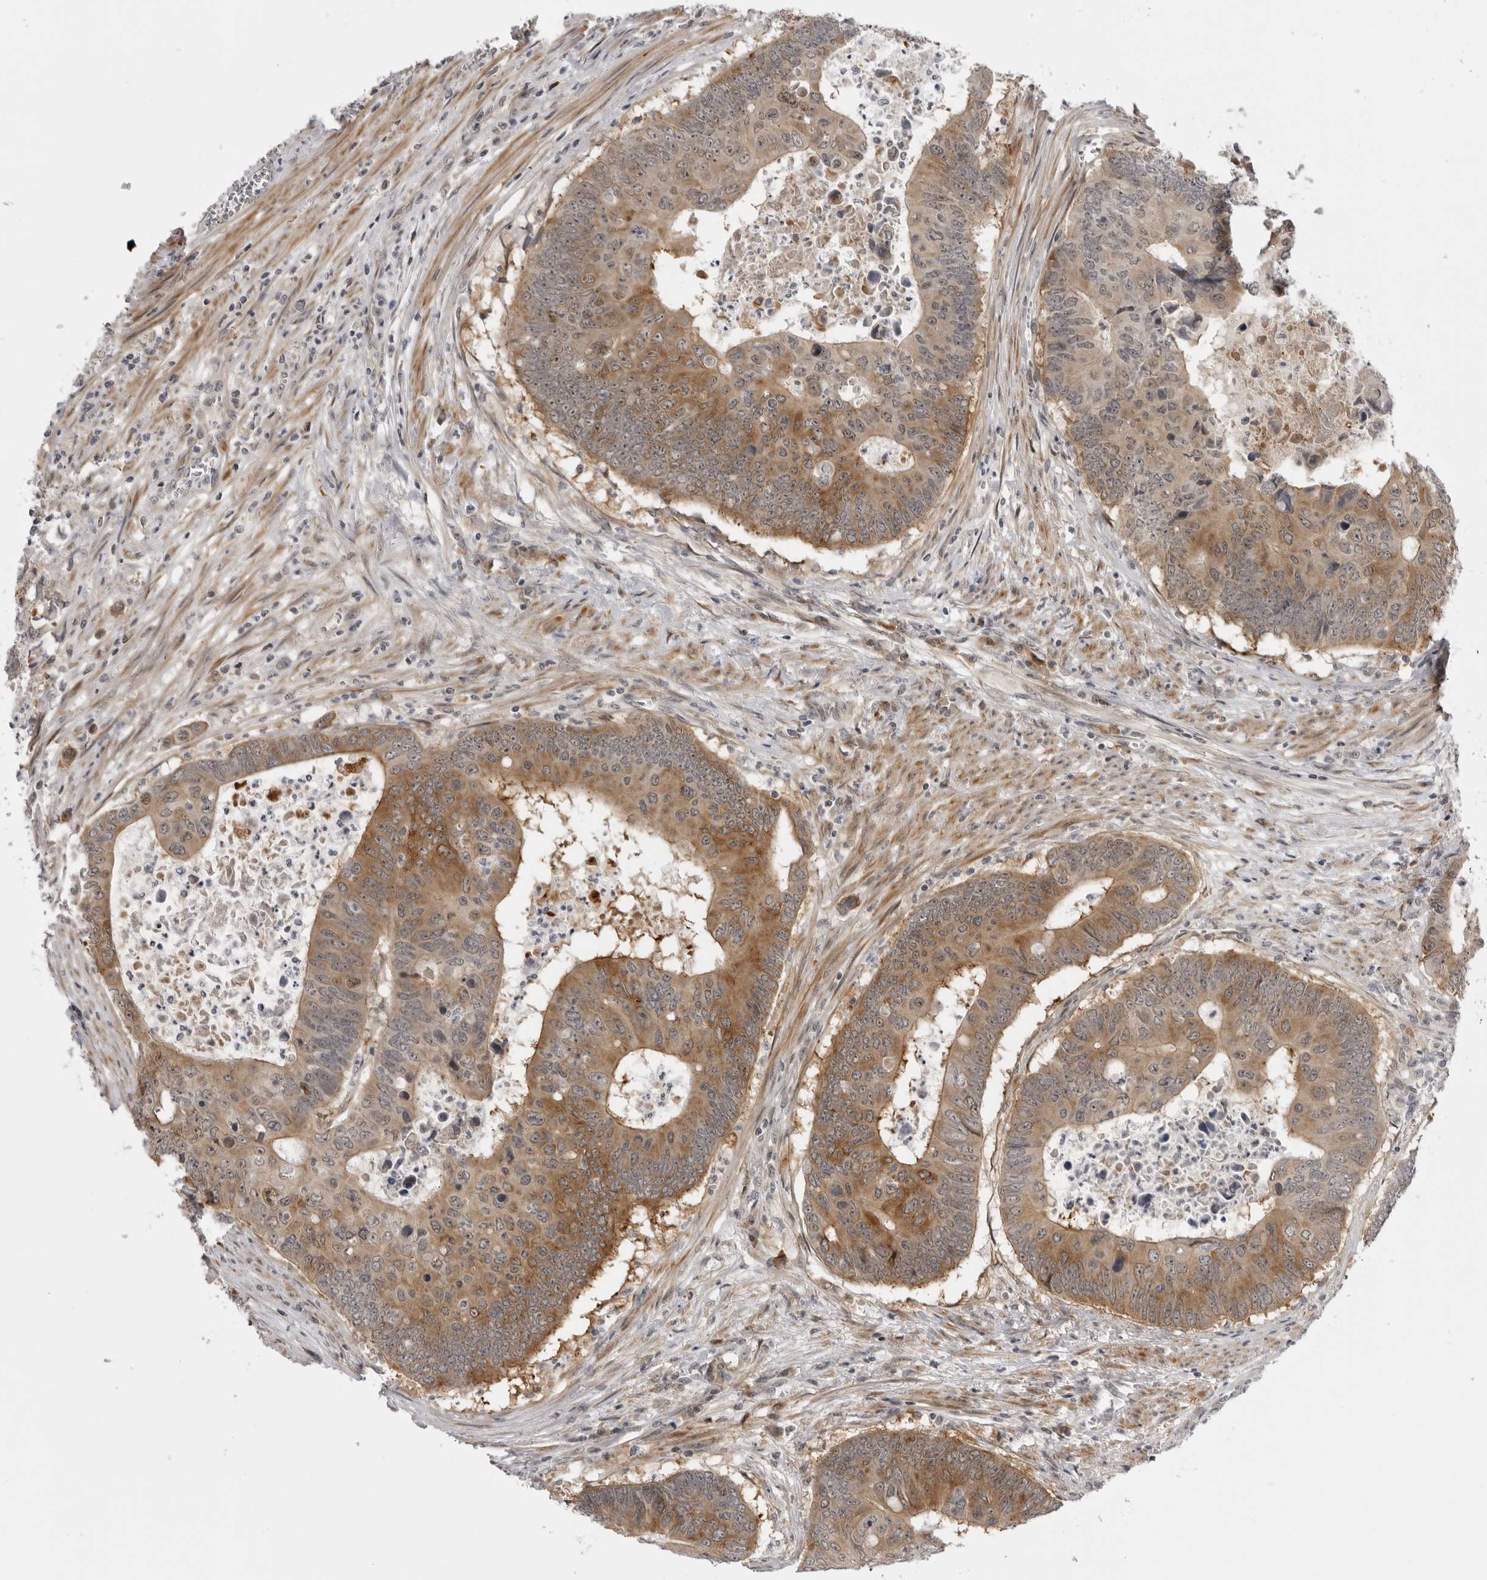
{"staining": {"intensity": "moderate", "quantity": ">75%", "location": "cytoplasmic/membranous,nuclear"}, "tissue": "colorectal cancer", "cell_type": "Tumor cells", "image_type": "cancer", "snomed": [{"axis": "morphology", "description": "Adenocarcinoma, NOS"}, {"axis": "topography", "description": "Colon"}], "caption": "Moderate cytoplasmic/membranous and nuclear protein staining is appreciated in about >75% of tumor cells in colorectal adenocarcinoma.", "gene": "ALPK2", "patient": {"sex": "male", "age": 87}}